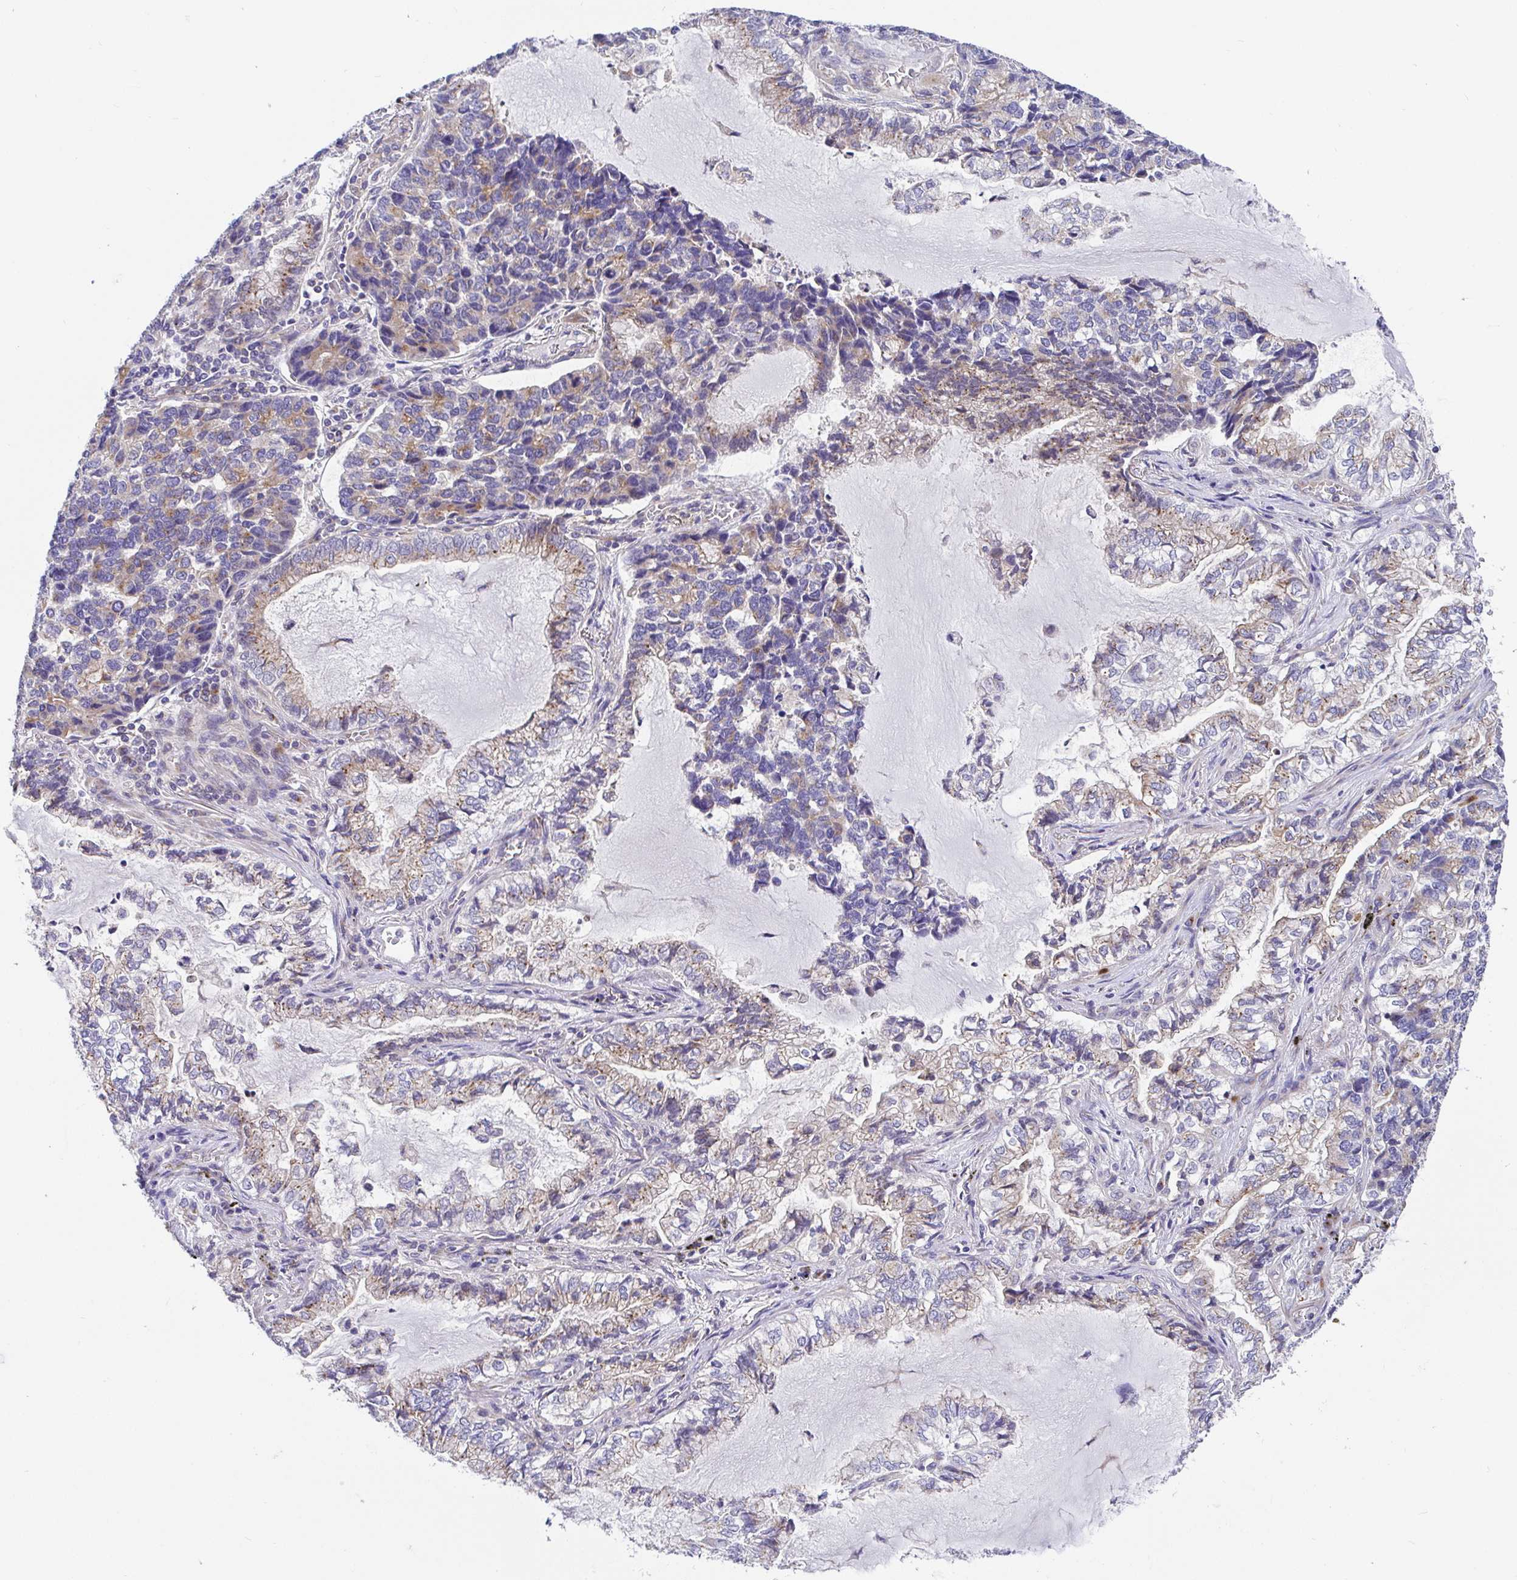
{"staining": {"intensity": "moderate", "quantity": "25%-75%", "location": "cytoplasmic/membranous"}, "tissue": "lung cancer", "cell_type": "Tumor cells", "image_type": "cancer", "snomed": [{"axis": "morphology", "description": "Adenocarcinoma, NOS"}, {"axis": "topography", "description": "Lymph node"}, {"axis": "topography", "description": "Lung"}], "caption": "Immunohistochemistry image of adenocarcinoma (lung) stained for a protein (brown), which exhibits medium levels of moderate cytoplasmic/membranous expression in about 25%-75% of tumor cells.", "gene": "GOLGA1", "patient": {"sex": "male", "age": 66}}